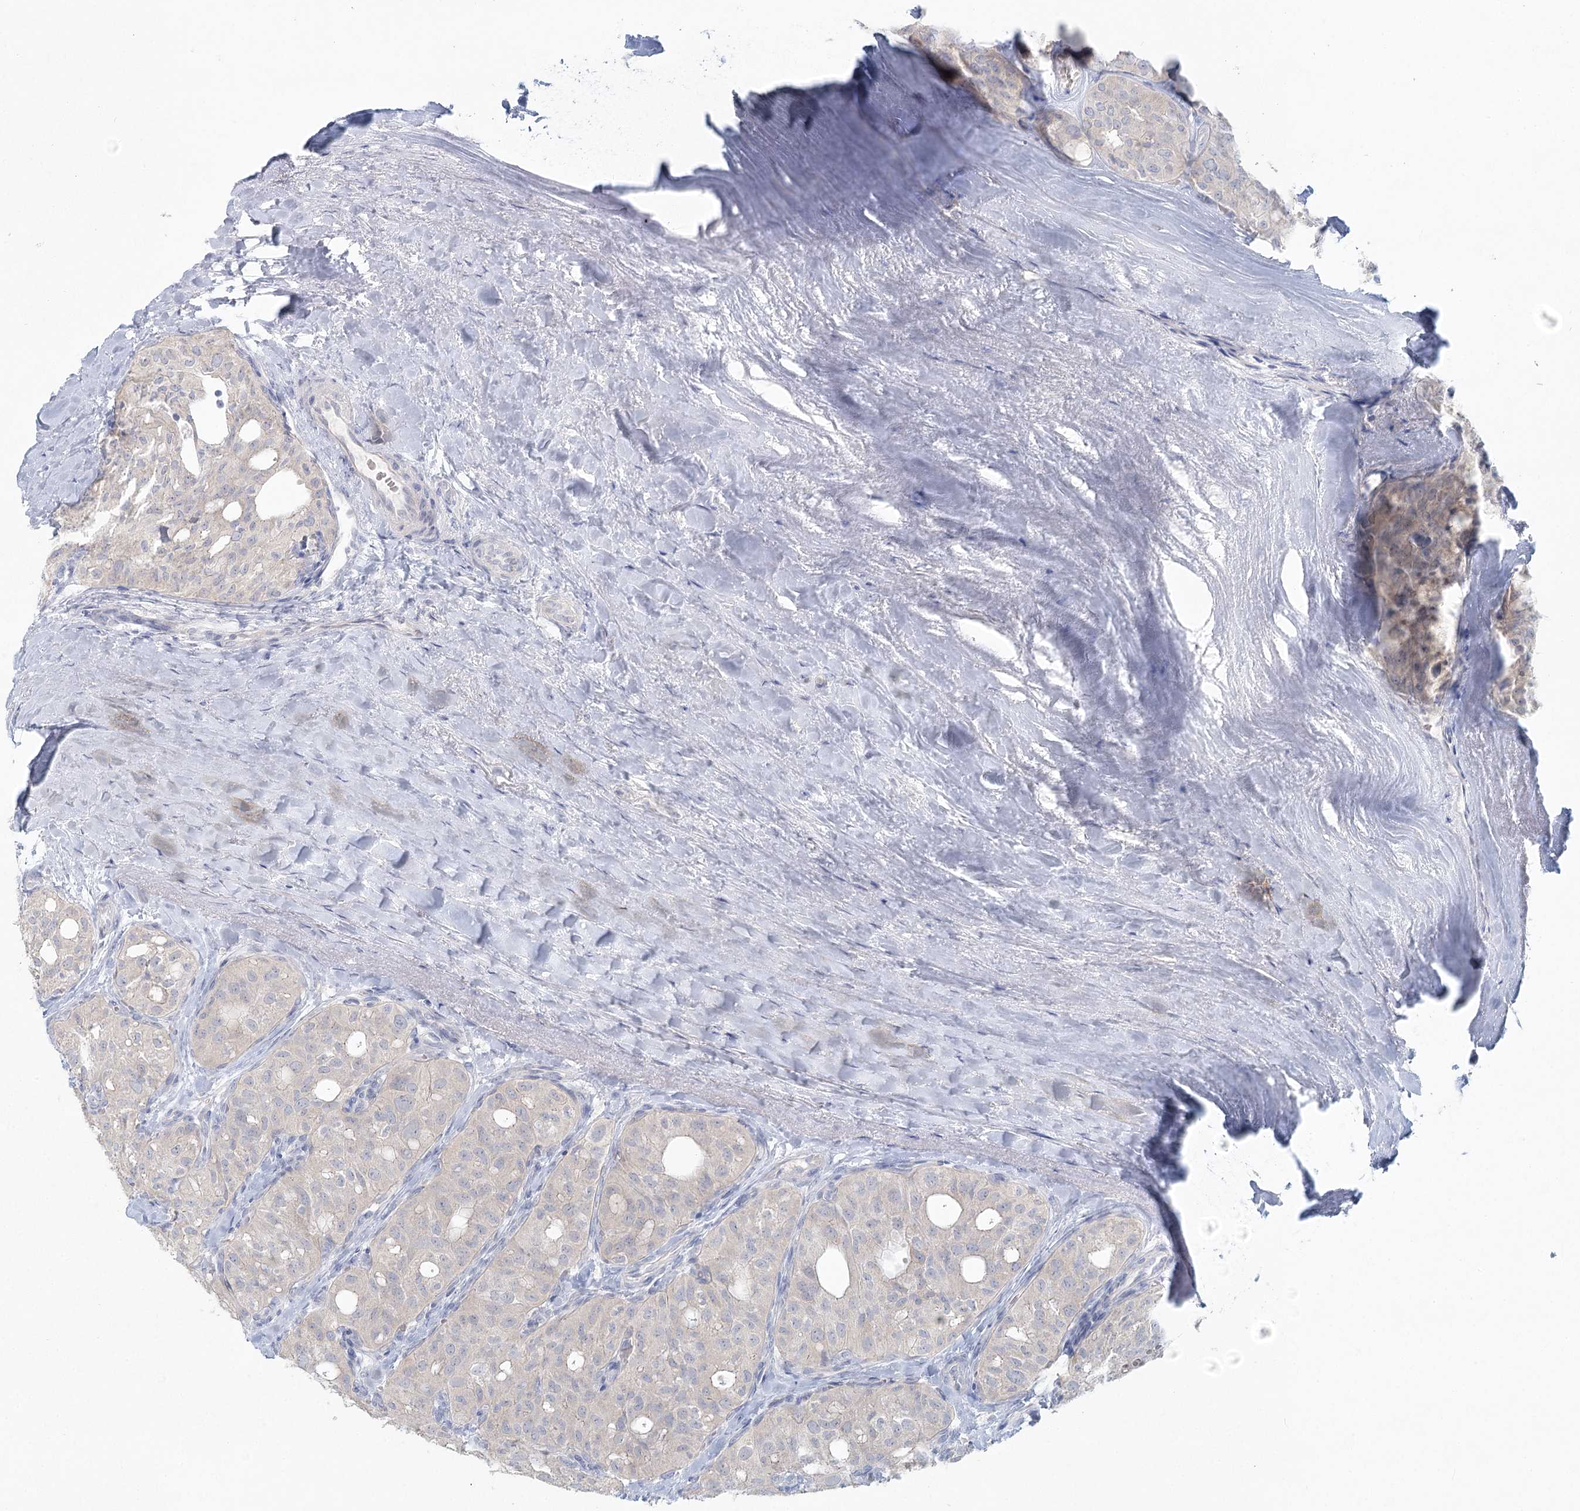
{"staining": {"intensity": "negative", "quantity": "none", "location": "none"}, "tissue": "thyroid cancer", "cell_type": "Tumor cells", "image_type": "cancer", "snomed": [{"axis": "morphology", "description": "Follicular adenoma carcinoma, NOS"}, {"axis": "topography", "description": "Thyroid gland"}], "caption": "Human thyroid cancer stained for a protein using immunohistochemistry (IHC) demonstrates no expression in tumor cells.", "gene": "LRP2BP", "patient": {"sex": "male", "age": 75}}